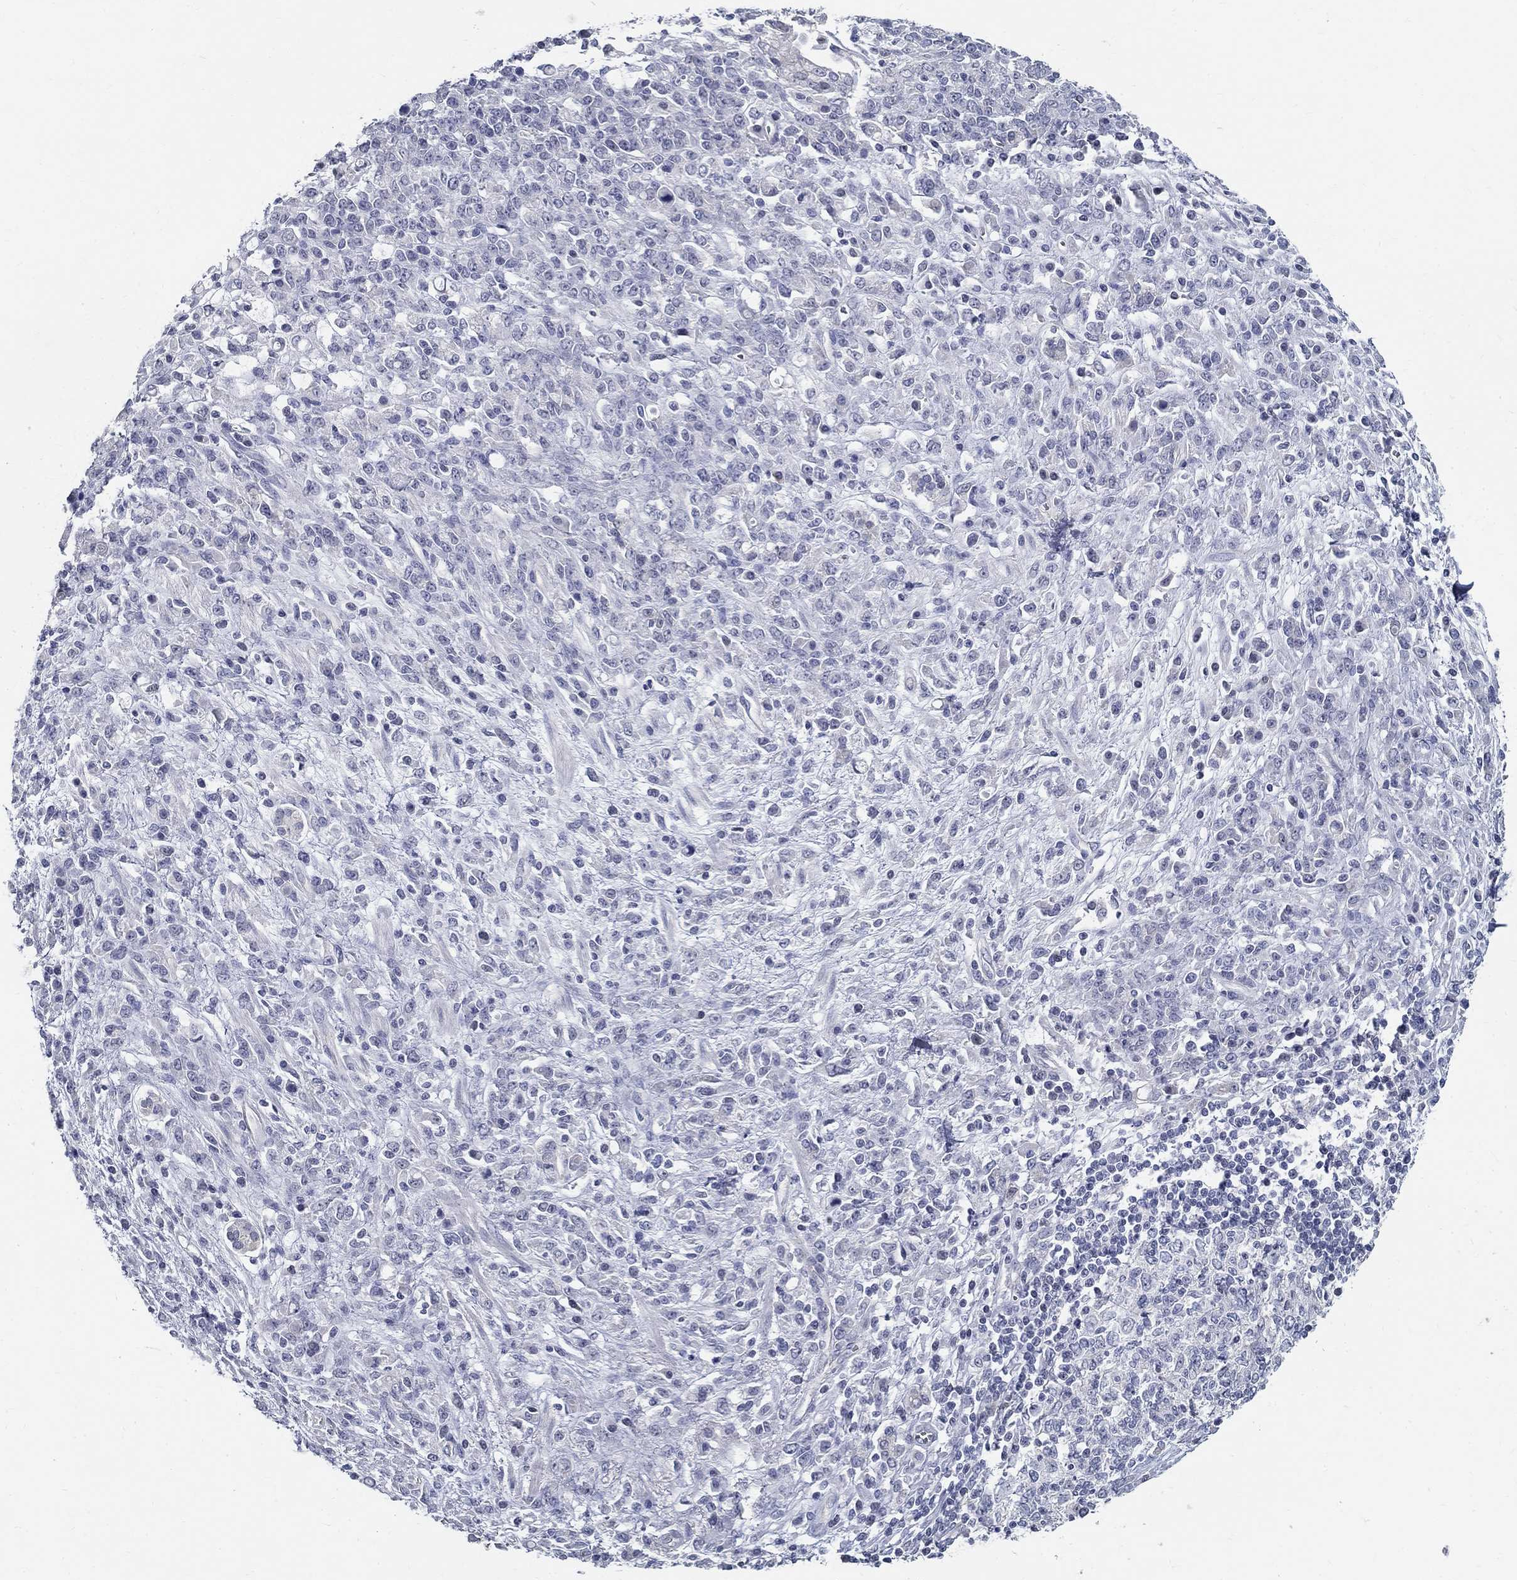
{"staining": {"intensity": "negative", "quantity": "none", "location": "none"}, "tissue": "stomach cancer", "cell_type": "Tumor cells", "image_type": "cancer", "snomed": [{"axis": "morphology", "description": "Adenocarcinoma, NOS"}, {"axis": "topography", "description": "Stomach"}], "caption": "The histopathology image displays no staining of tumor cells in adenocarcinoma (stomach).", "gene": "GUCA1A", "patient": {"sex": "female", "age": 57}}